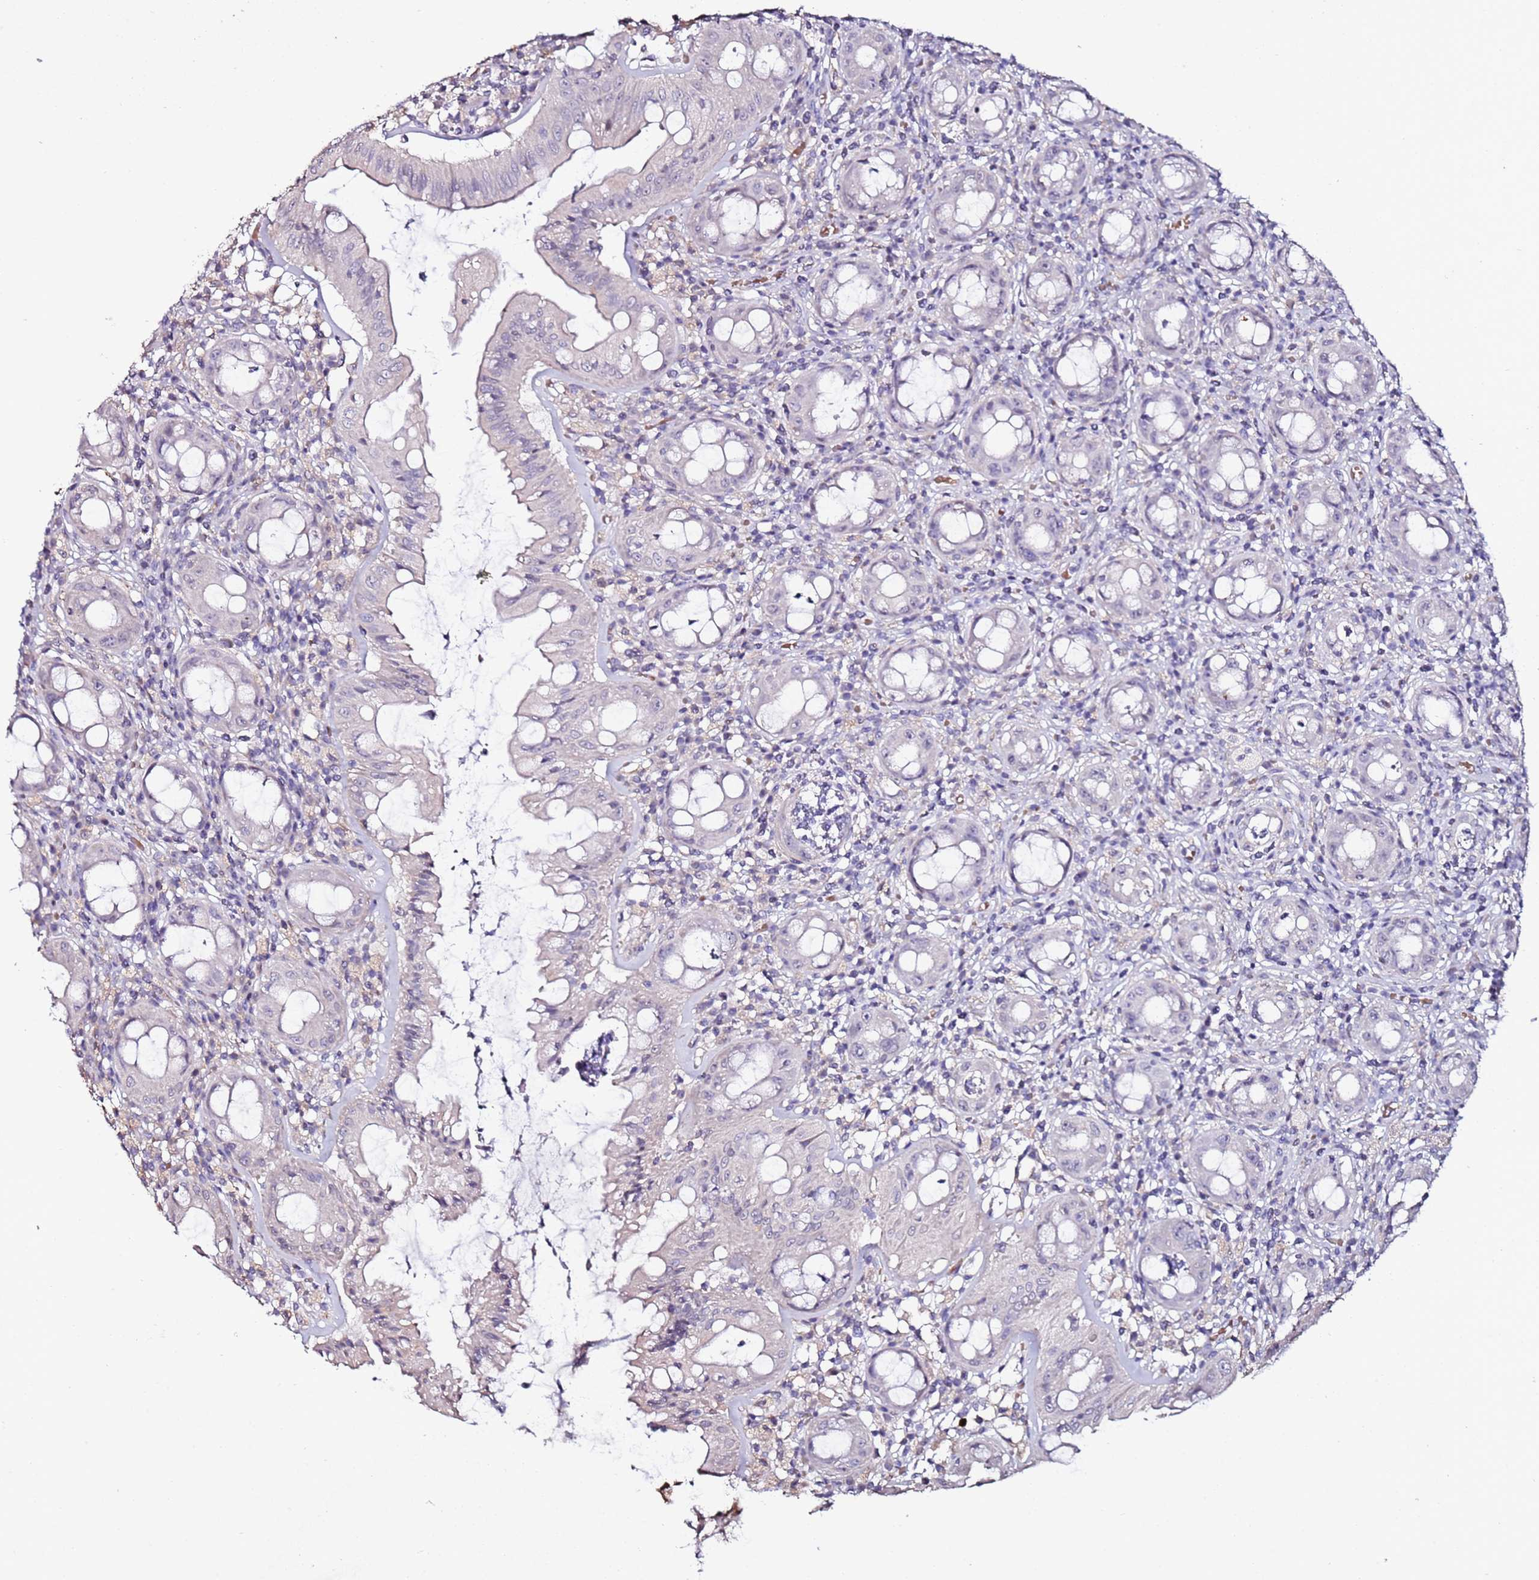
{"staining": {"intensity": "negative", "quantity": "none", "location": "none"}, "tissue": "rectum", "cell_type": "Glandular cells", "image_type": "normal", "snomed": [{"axis": "morphology", "description": "Normal tissue, NOS"}, {"axis": "topography", "description": "Rectum"}], "caption": "Immunohistochemistry (IHC) micrograph of normal human rectum stained for a protein (brown), which displays no expression in glandular cells.", "gene": "C3orf80", "patient": {"sex": "female", "age": 57}}